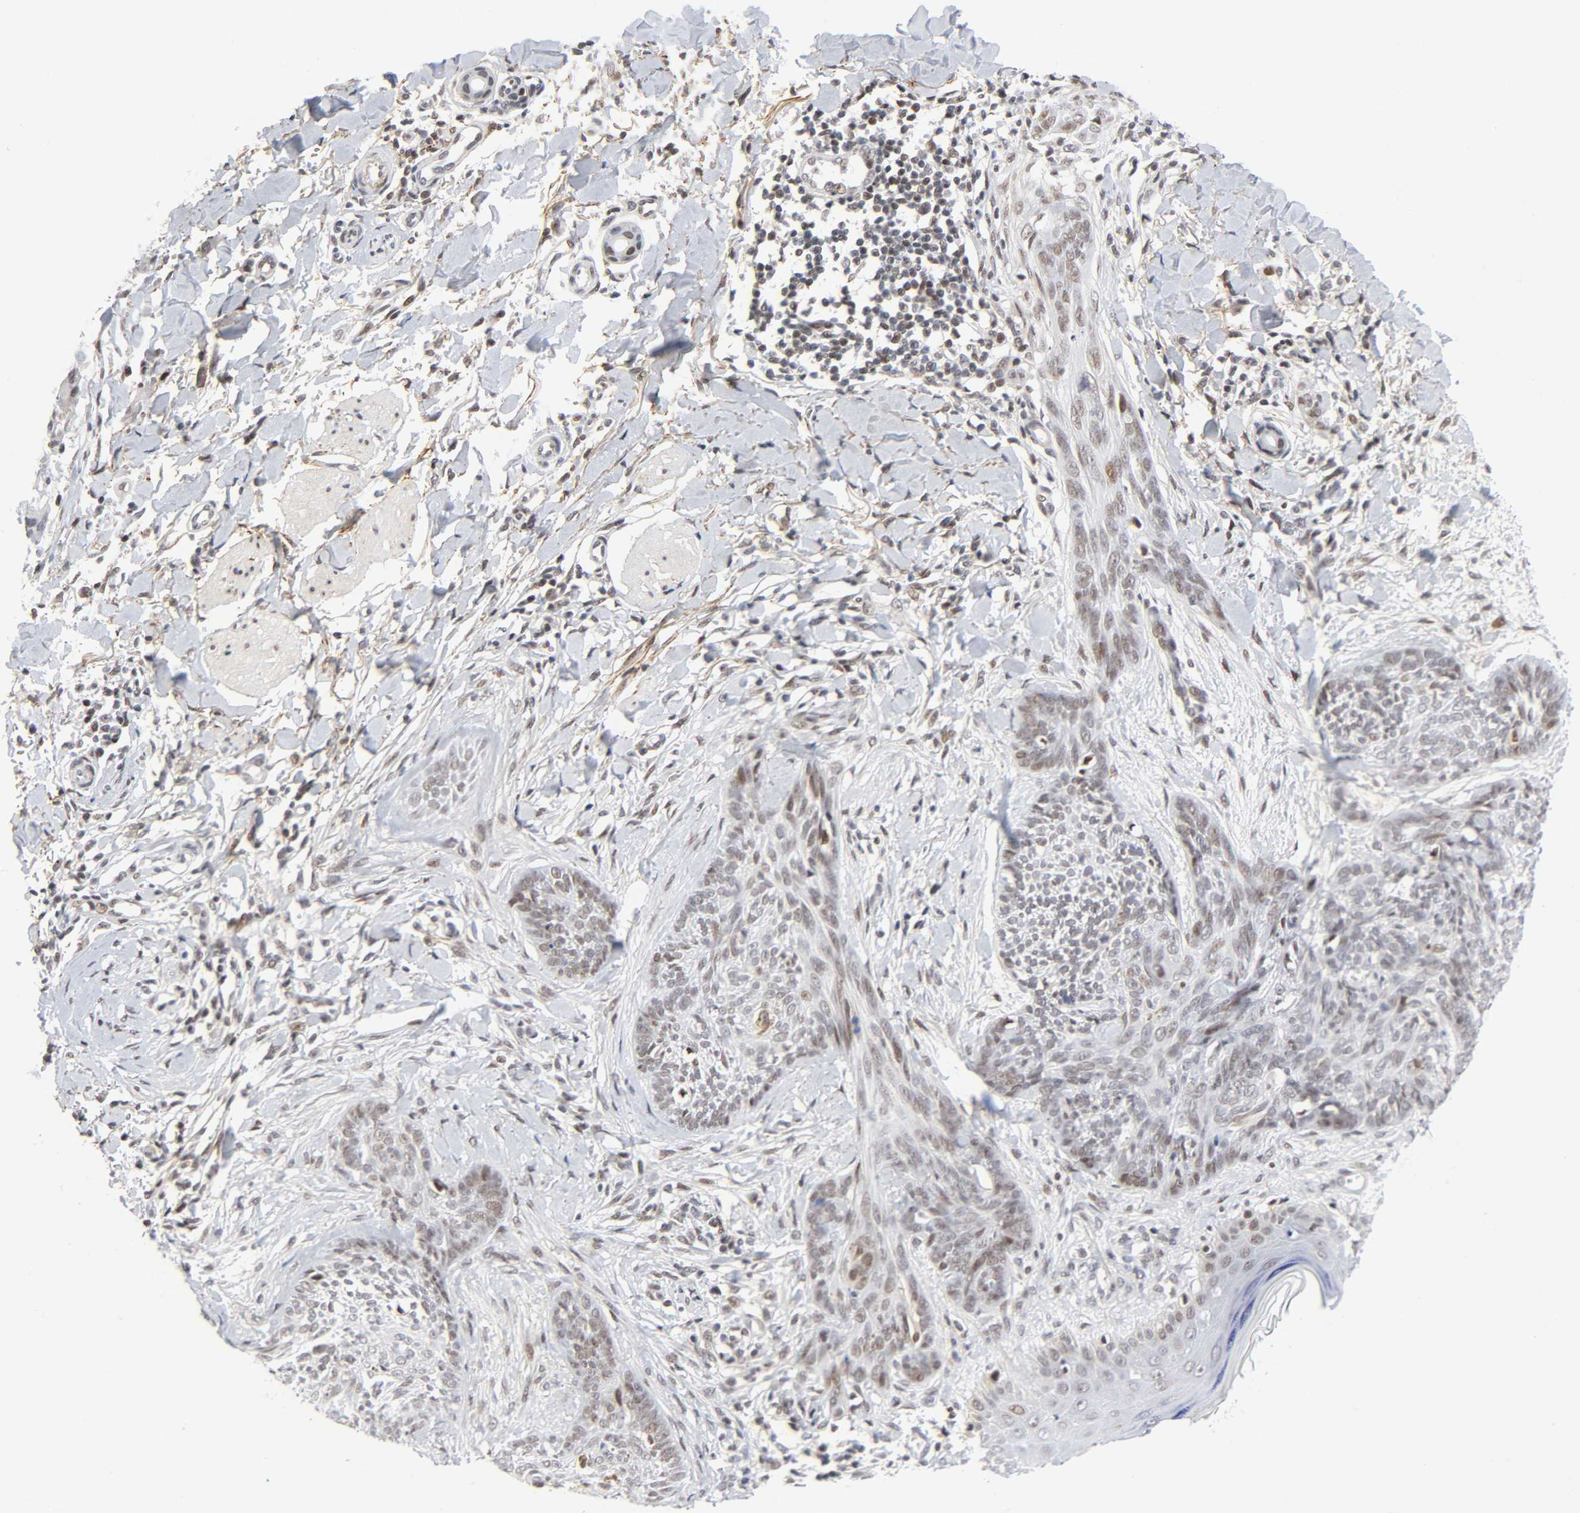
{"staining": {"intensity": "weak", "quantity": "25%-75%", "location": "nuclear"}, "tissue": "skin cancer", "cell_type": "Tumor cells", "image_type": "cancer", "snomed": [{"axis": "morphology", "description": "Normal tissue, NOS"}, {"axis": "morphology", "description": "Basal cell carcinoma"}, {"axis": "topography", "description": "Skin"}], "caption": "This is an image of IHC staining of skin basal cell carcinoma, which shows weak positivity in the nuclear of tumor cells.", "gene": "DIDO1", "patient": {"sex": "male", "age": 71}}